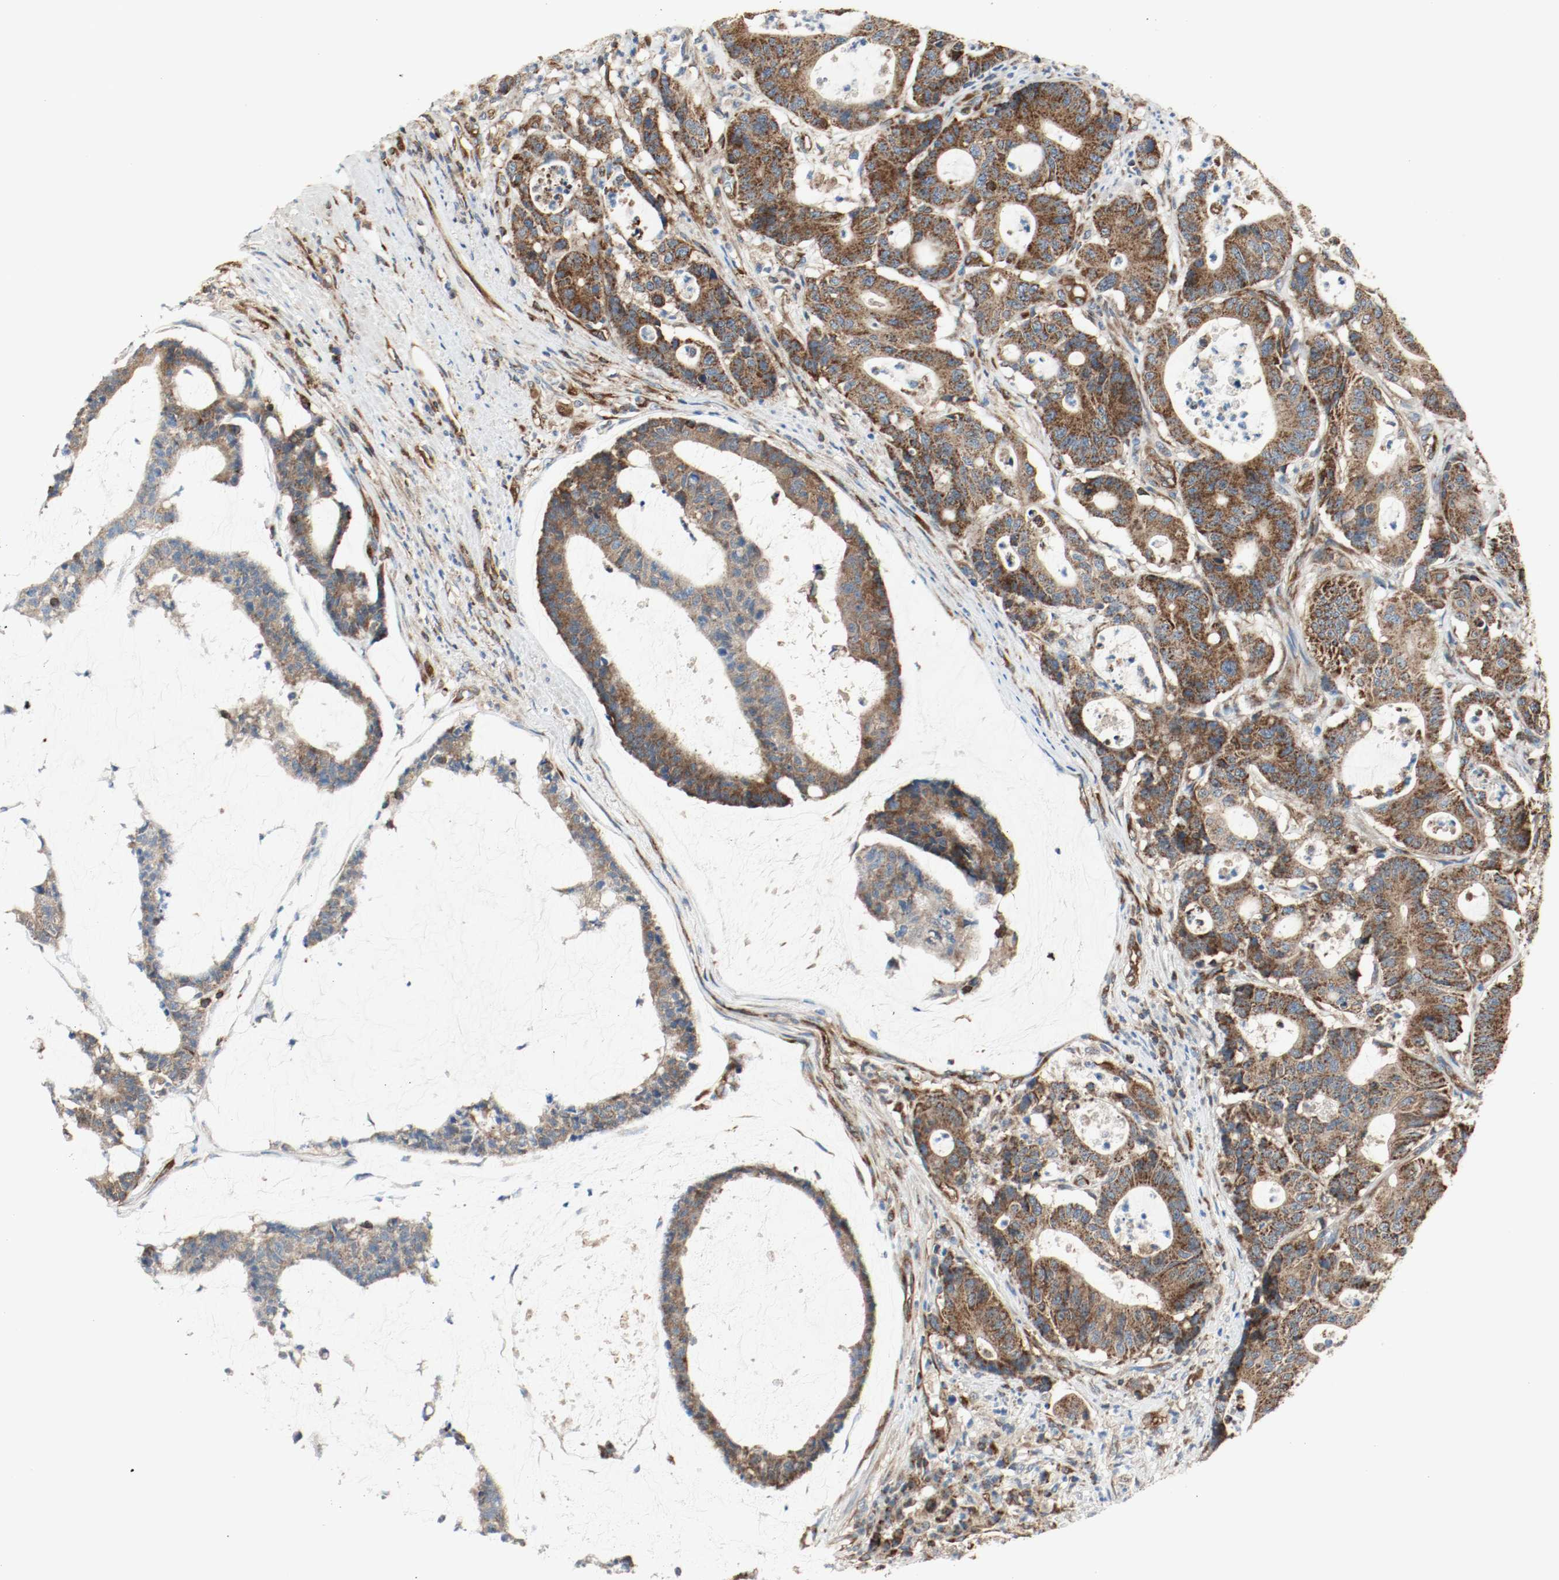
{"staining": {"intensity": "strong", "quantity": ">75%", "location": "cytoplasmic/membranous"}, "tissue": "colorectal cancer", "cell_type": "Tumor cells", "image_type": "cancer", "snomed": [{"axis": "morphology", "description": "Adenocarcinoma, NOS"}, {"axis": "topography", "description": "Colon"}], "caption": "Tumor cells demonstrate high levels of strong cytoplasmic/membranous staining in about >75% of cells in adenocarcinoma (colorectal).", "gene": "PLCG1", "patient": {"sex": "female", "age": 84}}